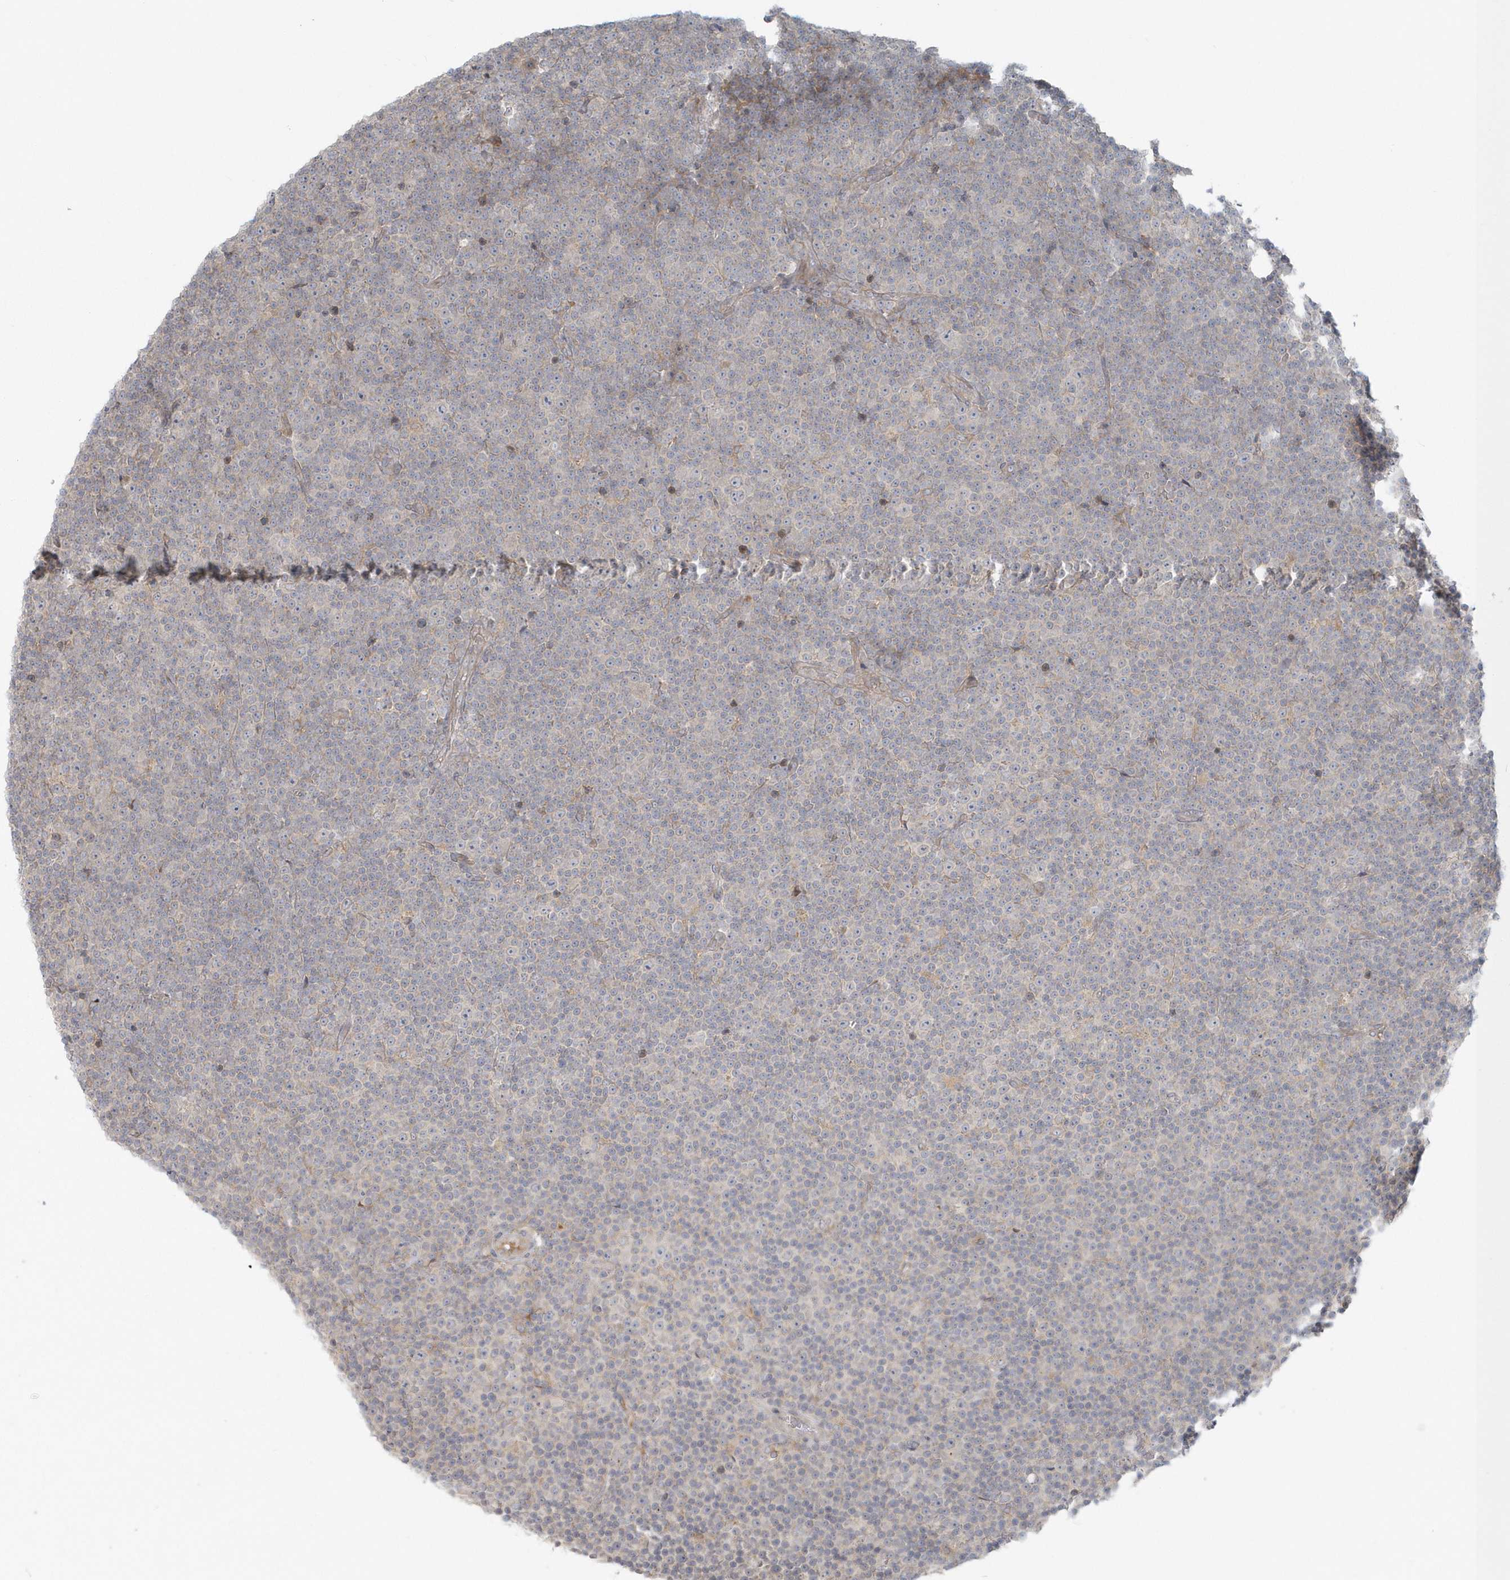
{"staining": {"intensity": "negative", "quantity": "none", "location": "none"}, "tissue": "lymphoma", "cell_type": "Tumor cells", "image_type": "cancer", "snomed": [{"axis": "morphology", "description": "Malignant lymphoma, non-Hodgkin's type, Low grade"}, {"axis": "topography", "description": "Lymph node"}], "caption": "Tumor cells show no significant expression in lymphoma.", "gene": "BLTP3A", "patient": {"sex": "female", "age": 67}}